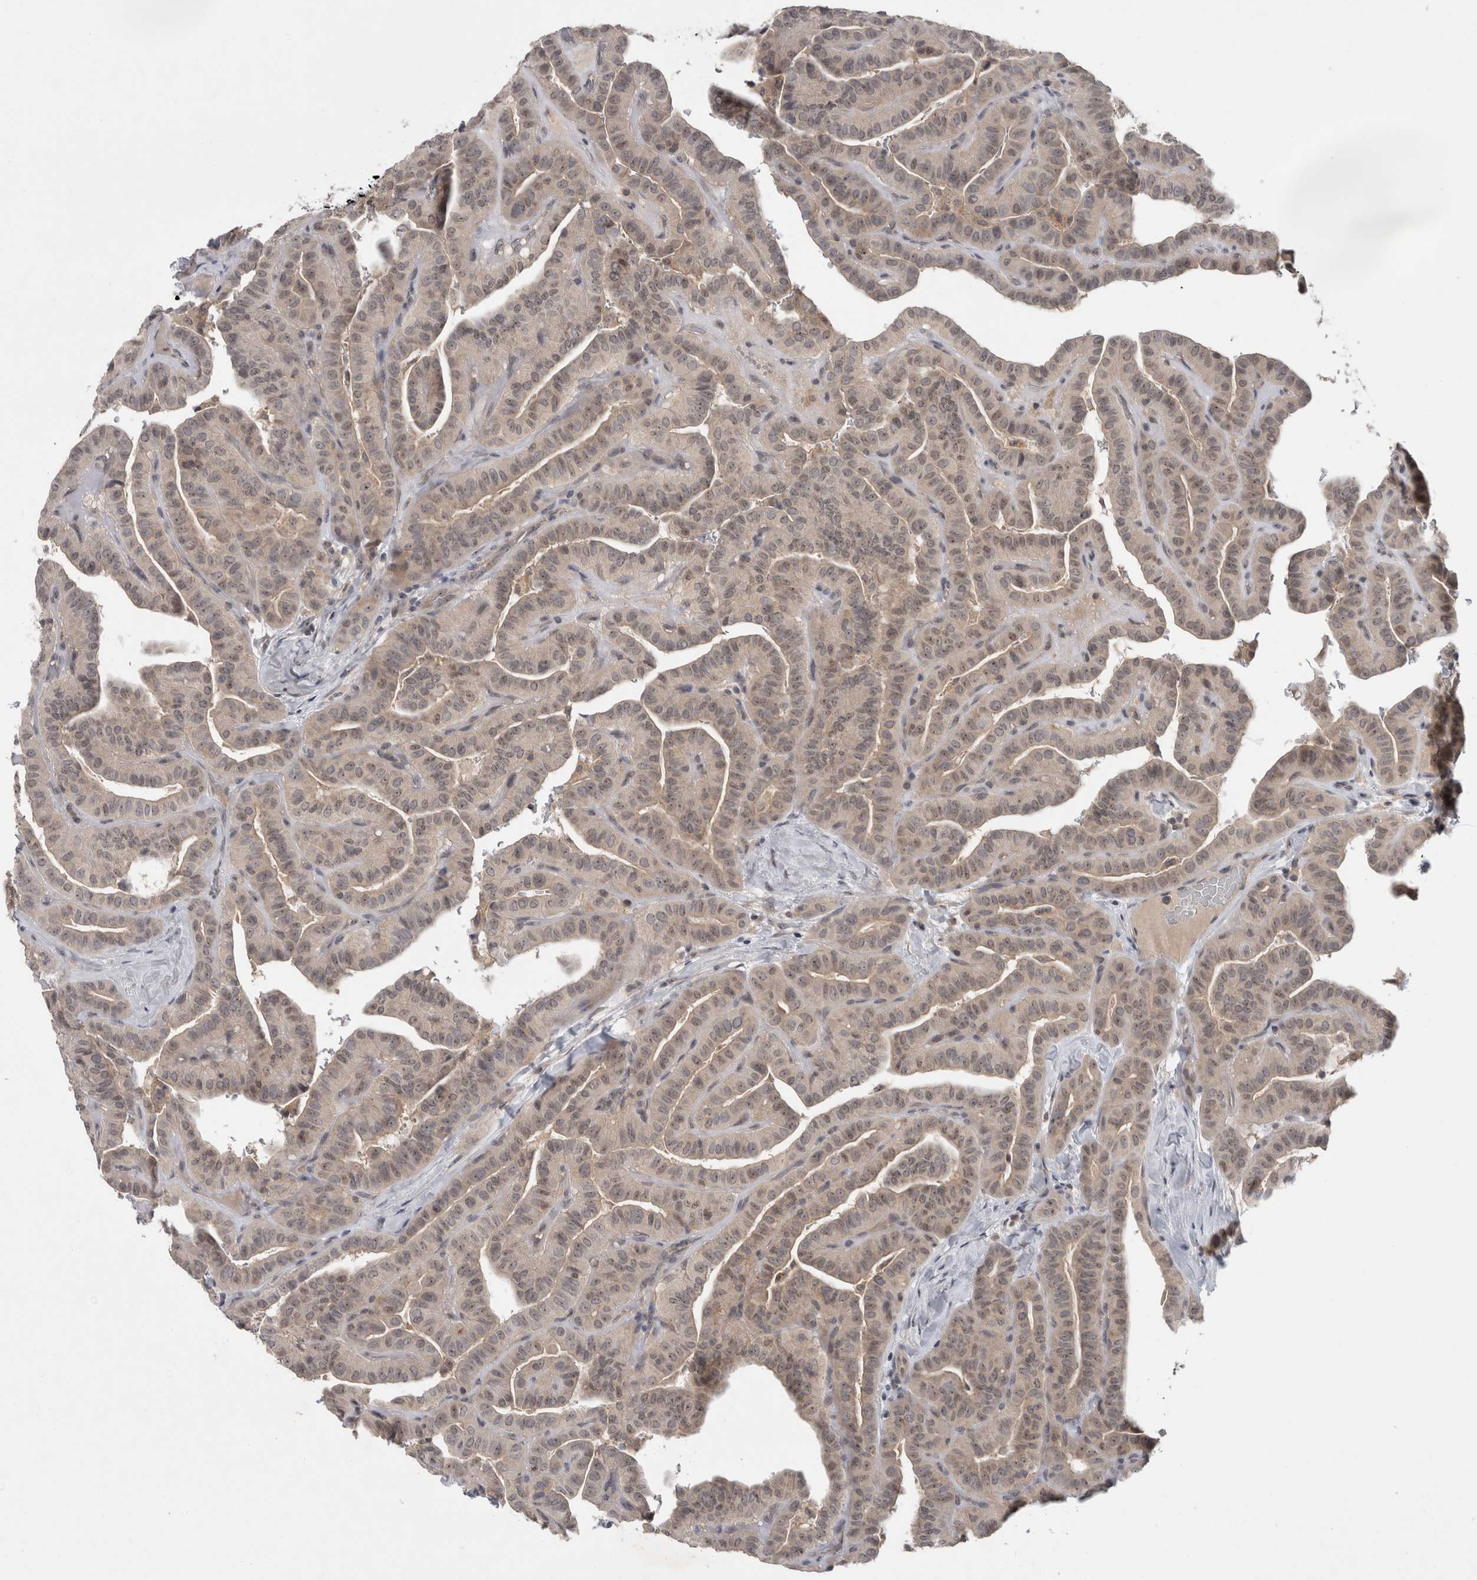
{"staining": {"intensity": "weak", "quantity": ">75%", "location": "cytoplasmic/membranous,nuclear"}, "tissue": "thyroid cancer", "cell_type": "Tumor cells", "image_type": "cancer", "snomed": [{"axis": "morphology", "description": "Papillary adenocarcinoma, NOS"}, {"axis": "topography", "description": "Thyroid gland"}], "caption": "Human papillary adenocarcinoma (thyroid) stained for a protein (brown) shows weak cytoplasmic/membranous and nuclear positive positivity in about >75% of tumor cells.", "gene": "RBM28", "patient": {"sex": "male", "age": 77}}